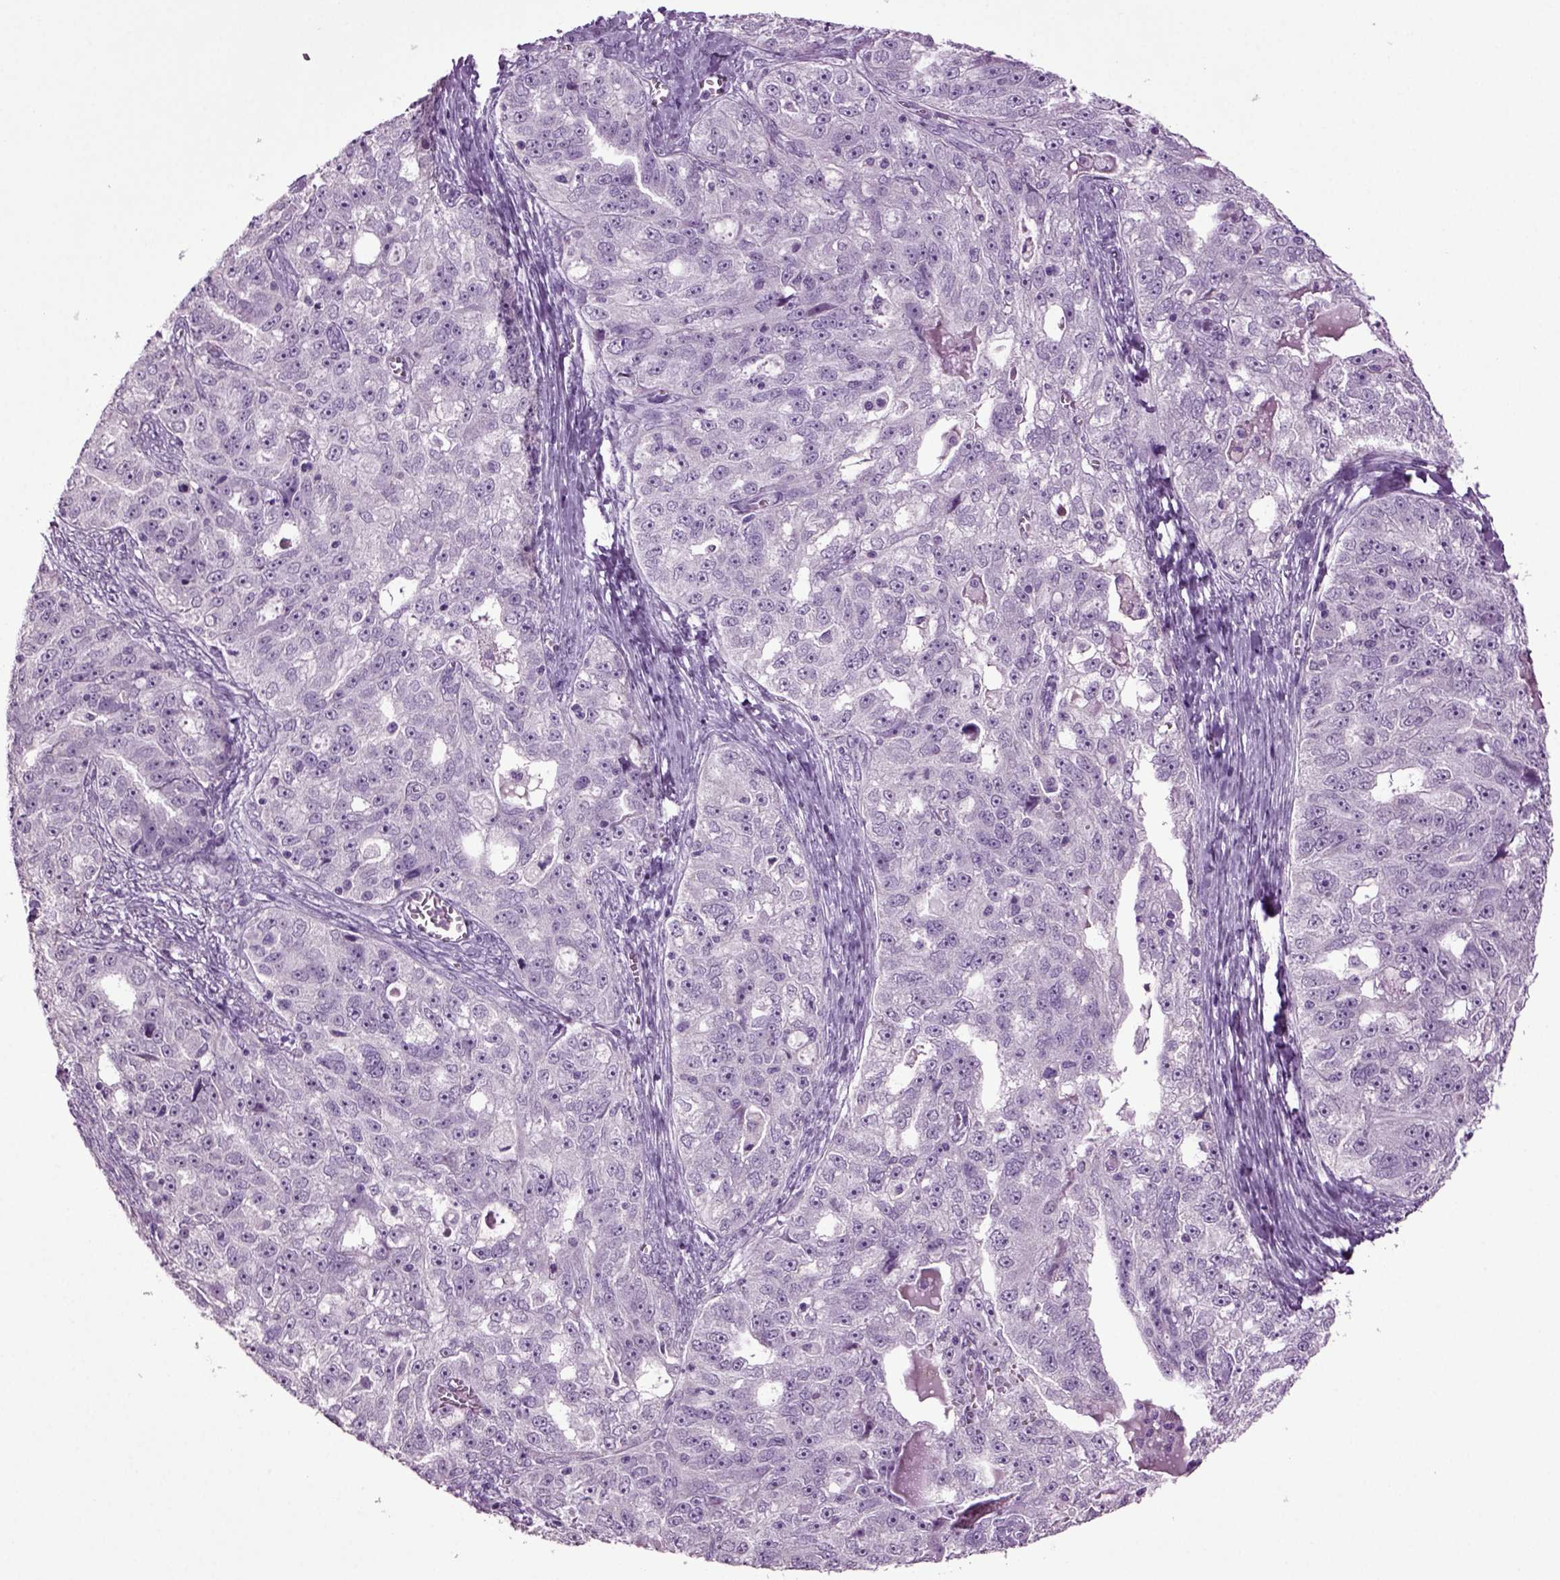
{"staining": {"intensity": "negative", "quantity": "none", "location": "none"}, "tissue": "ovarian cancer", "cell_type": "Tumor cells", "image_type": "cancer", "snomed": [{"axis": "morphology", "description": "Cystadenocarcinoma, serous, NOS"}, {"axis": "topography", "description": "Ovary"}], "caption": "Serous cystadenocarcinoma (ovarian) was stained to show a protein in brown. There is no significant expression in tumor cells.", "gene": "SLC17A6", "patient": {"sex": "female", "age": 51}}